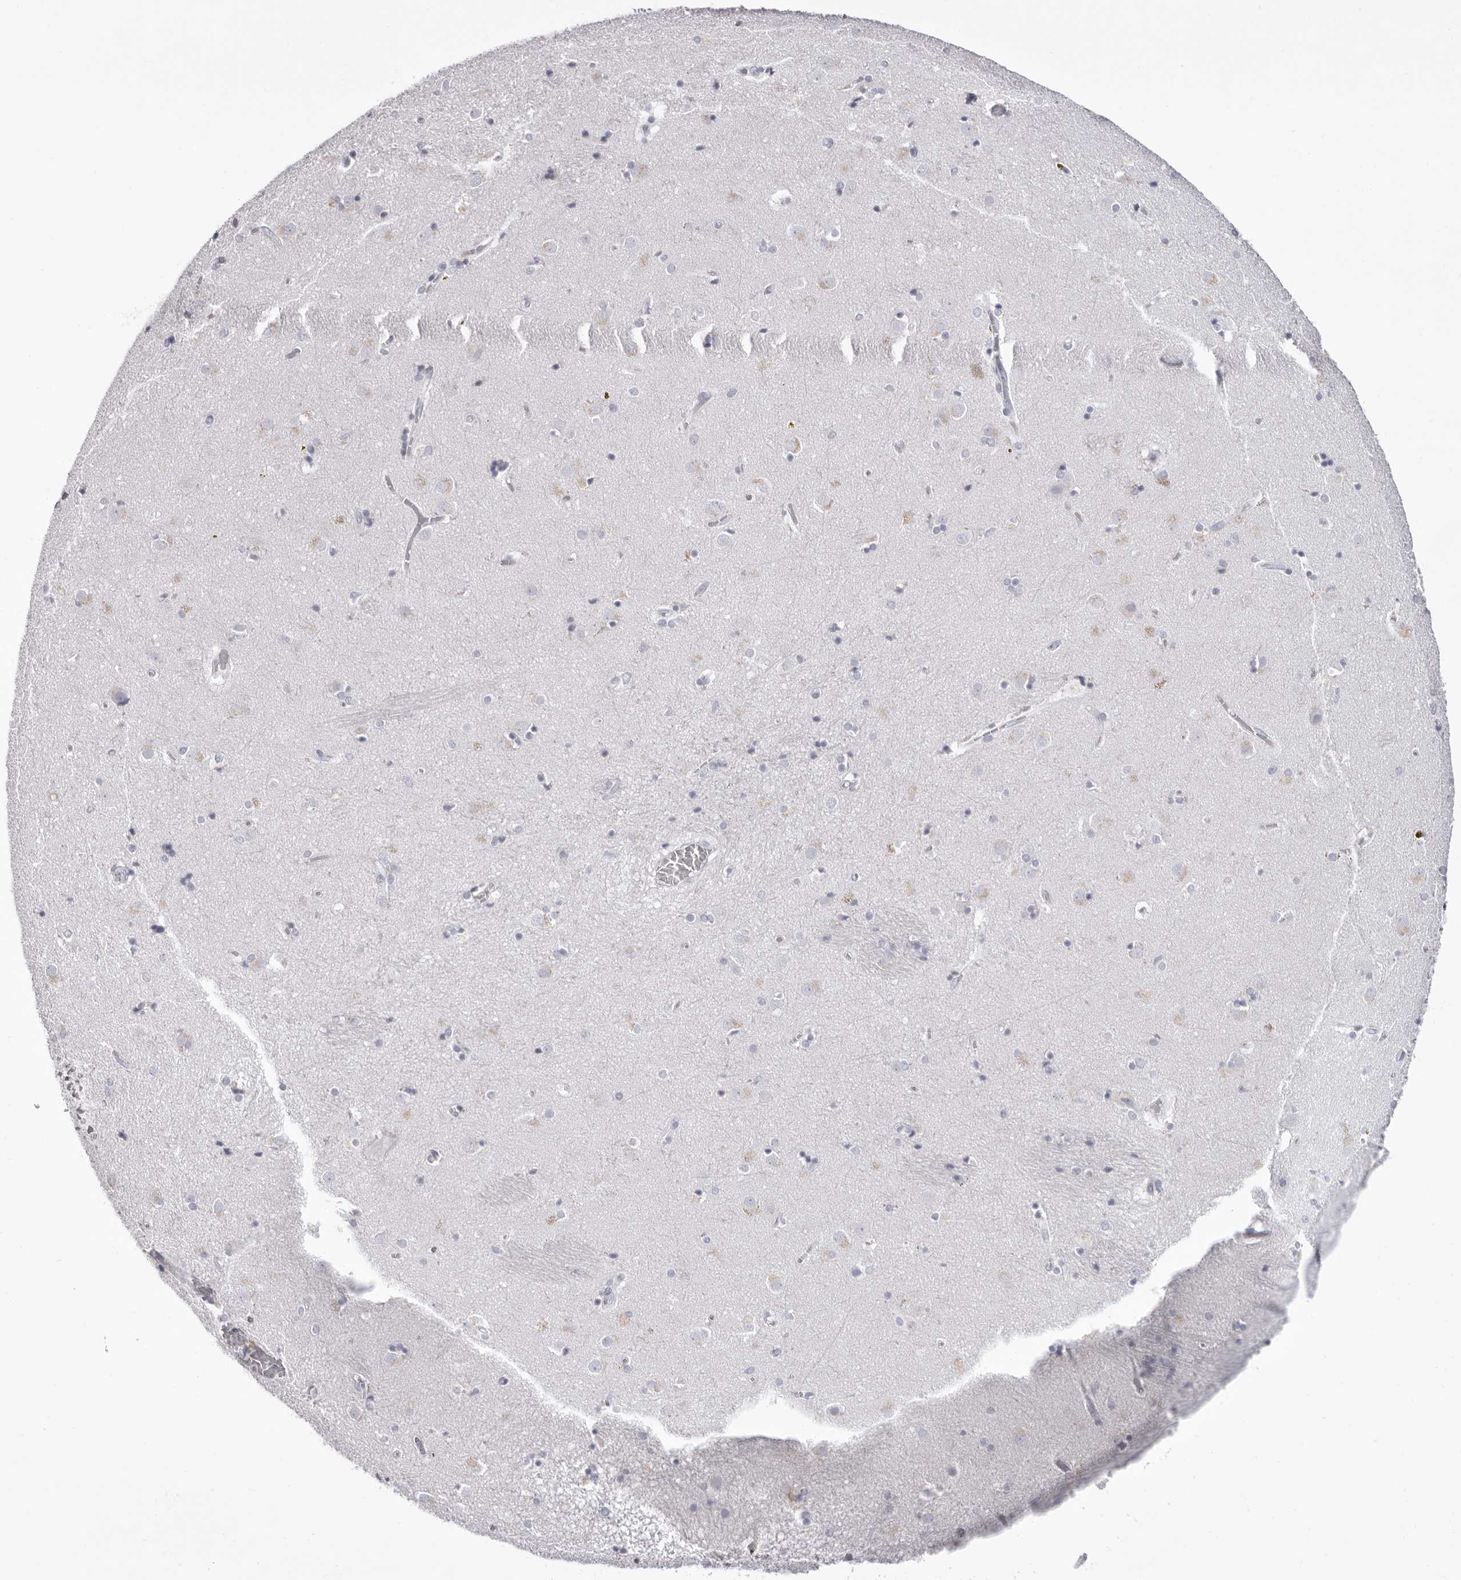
{"staining": {"intensity": "negative", "quantity": "none", "location": "none"}, "tissue": "caudate", "cell_type": "Glial cells", "image_type": "normal", "snomed": [{"axis": "morphology", "description": "Normal tissue, NOS"}, {"axis": "topography", "description": "Lateral ventricle wall"}], "caption": "Immunohistochemistry micrograph of benign caudate: human caudate stained with DAB reveals no significant protein expression in glial cells. (DAB (3,3'-diaminobenzidine) immunohistochemistry, high magnification).", "gene": "LPO", "patient": {"sex": "male", "age": 70}}